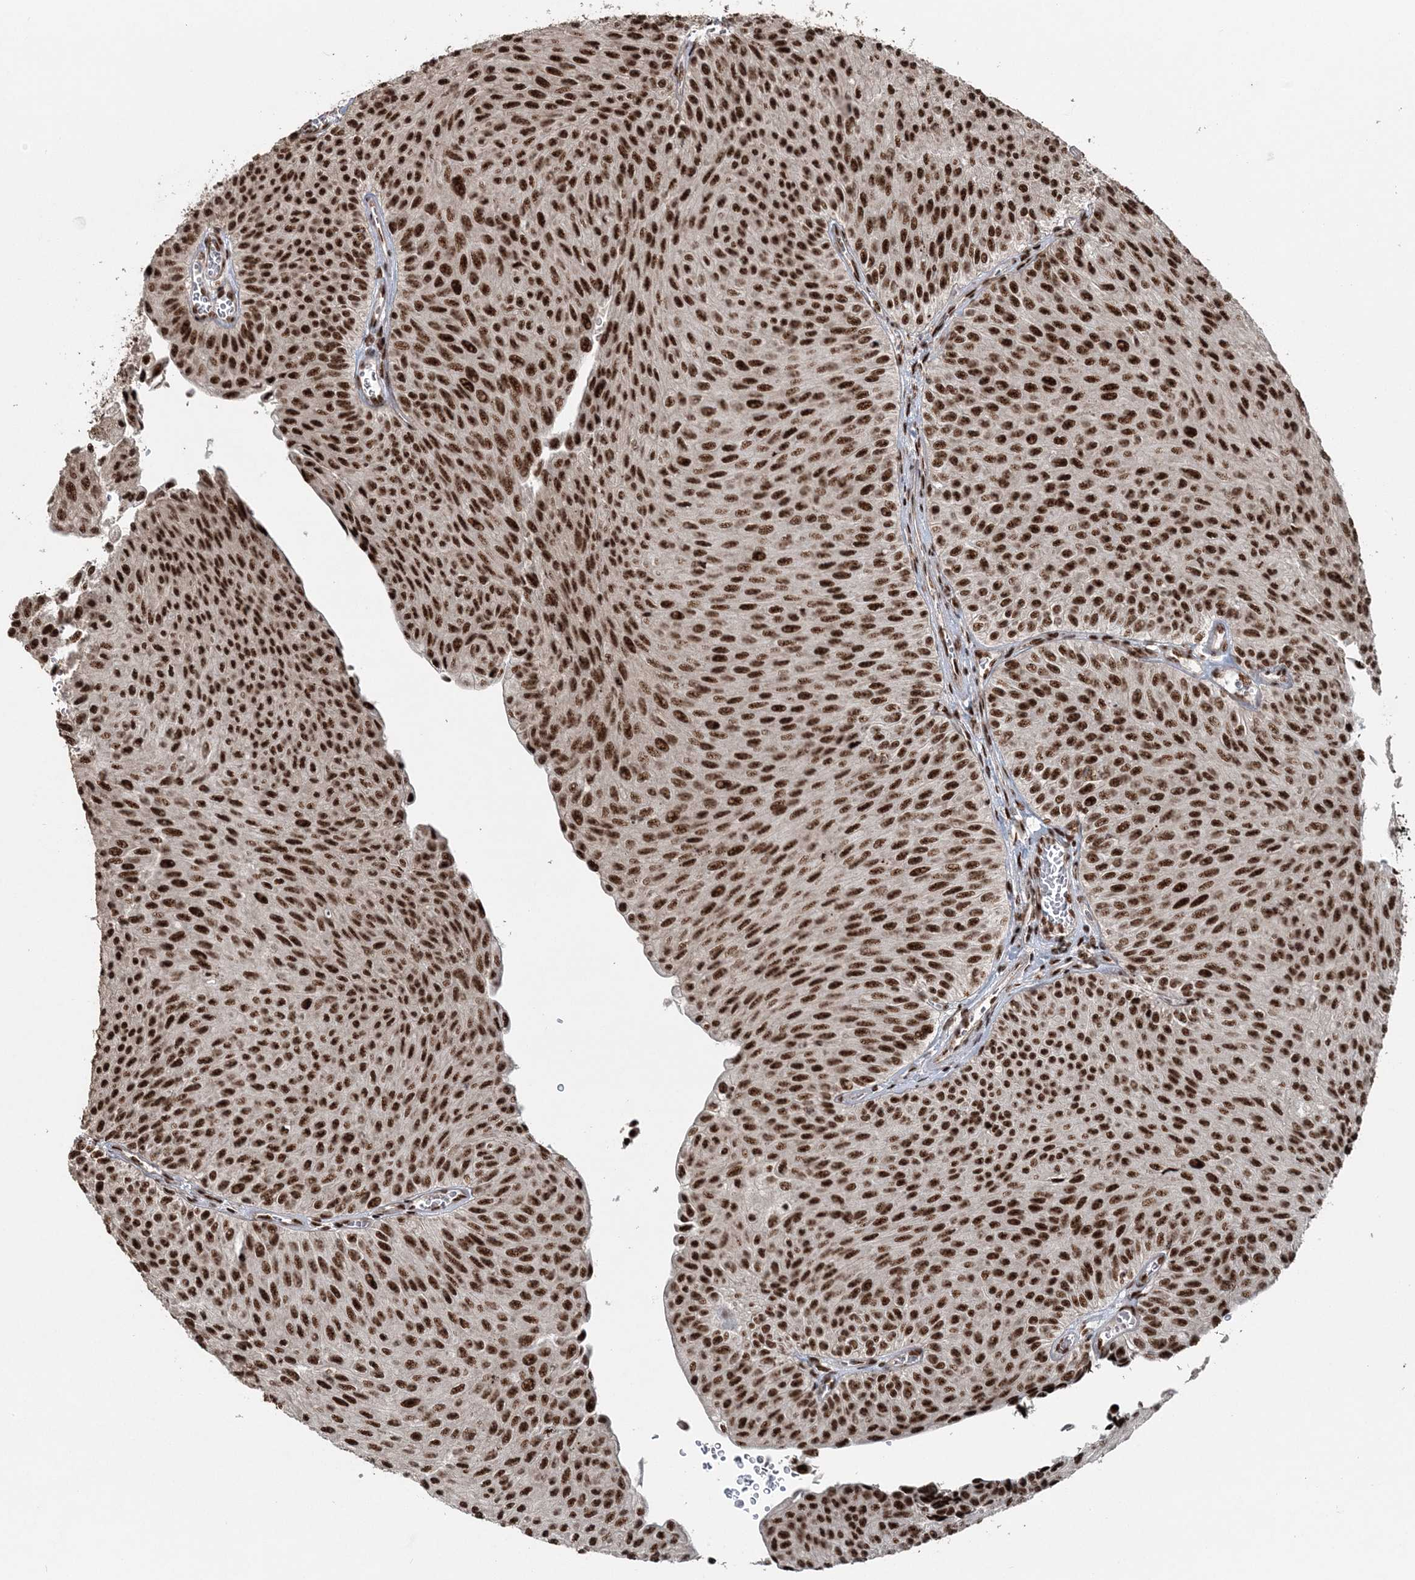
{"staining": {"intensity": "strong", "quantity": ">75%", "location": "nuclear"}, "tissue": "urothelial cancer", "cell_type": "Tumor cells", "image_type": "cancer", "snomed": [{"axis": "morphology", "description": "Urothelial carcinoma, Low grade"}, {"axis": "topography", "description": "Urinary bladder"}], "caption": "A high-resolution micrograph shows IHC staining of low-grade urothelial carcinoma, which shows strong nuclear expression in about >75% of tumor cells.", "gene": "EXOSC8", "patient": {"sex": "male", "age": 78}}